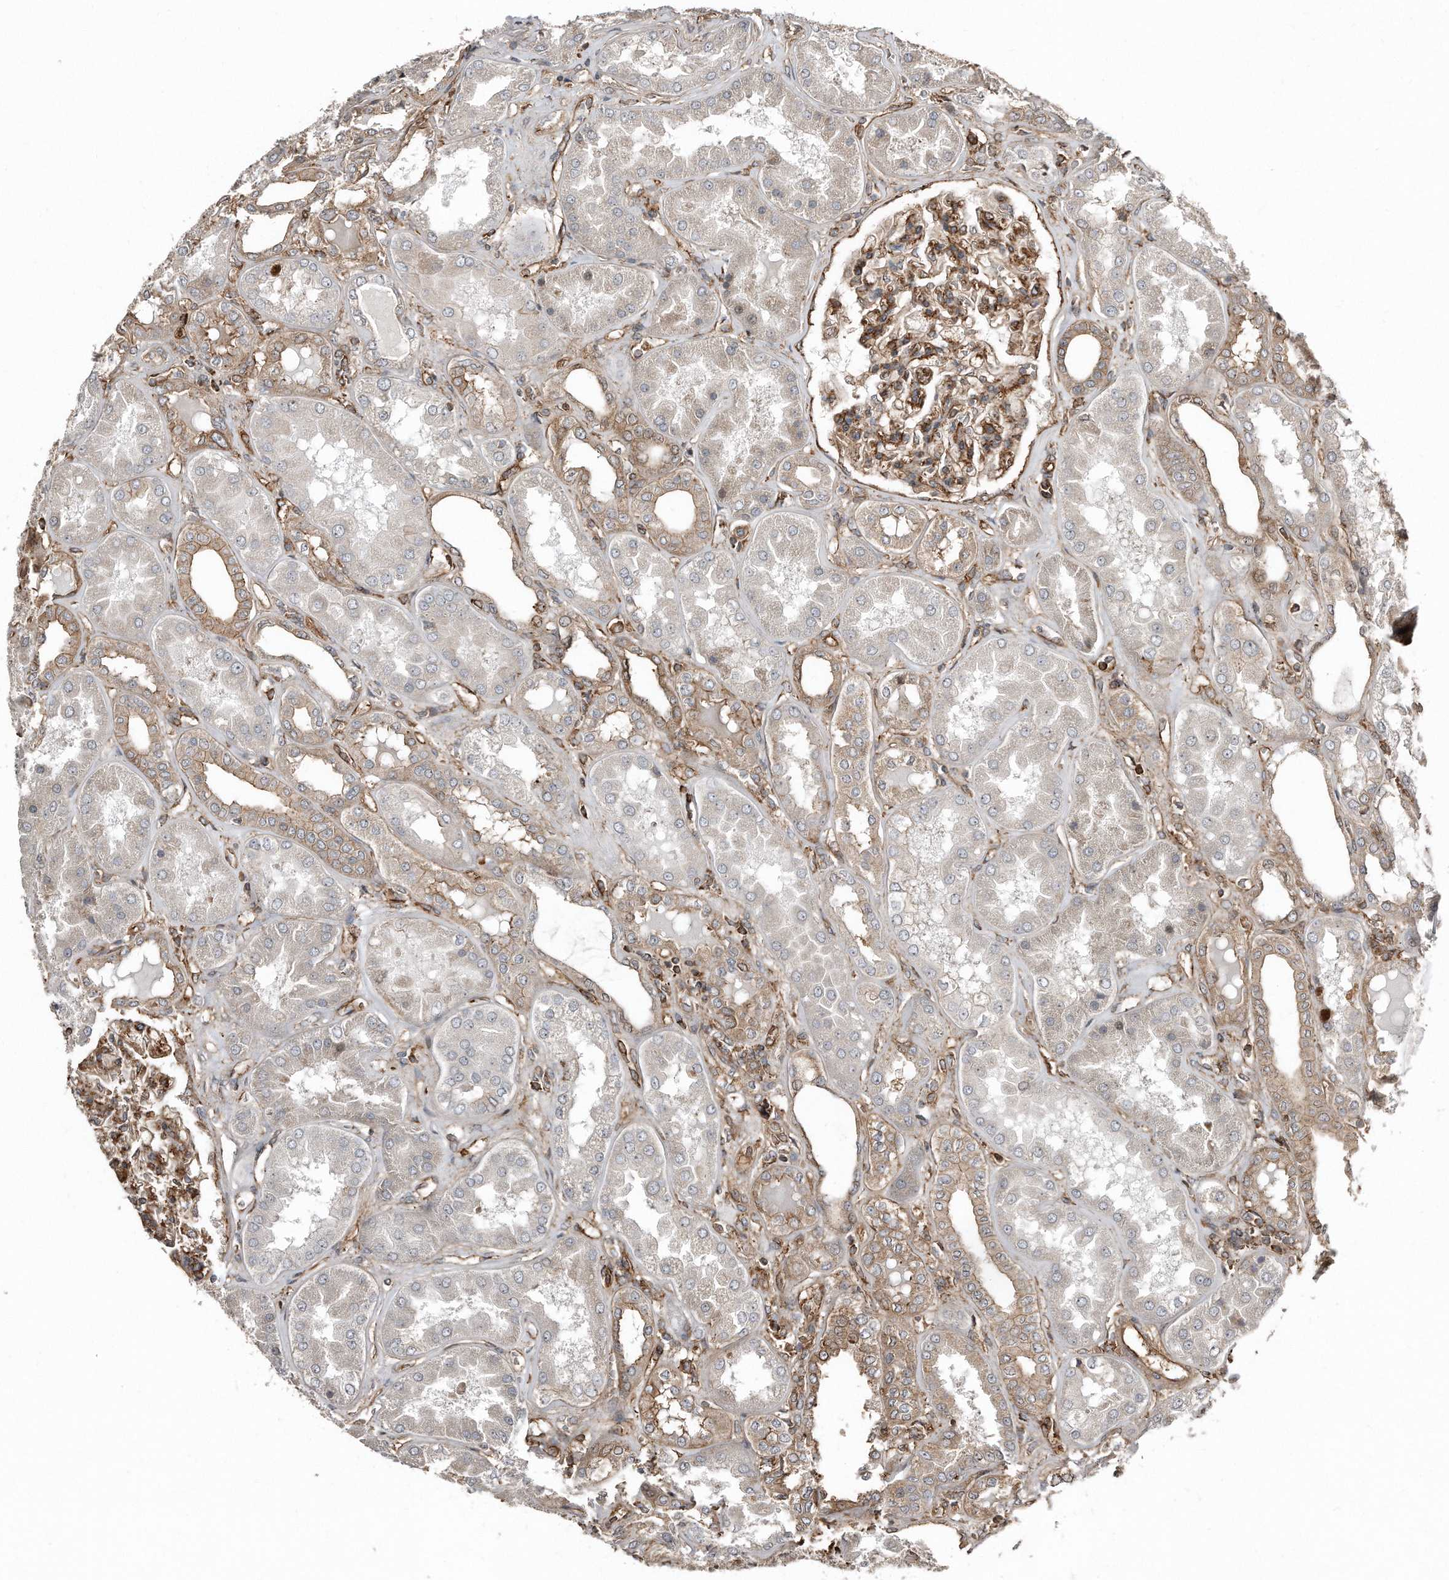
{"staining": {"intensity": "strong", "quantity": "25%-75%", "location": "cytoplasmic/membranous"}, "tissue": "kidney", "cell_type": "Cells in glomeruli", "image_type": "normal", "snomed": [{"axis": "morphology", "description": "Normal tissue, NOS"}, {"axis": "topography", "description": "Kidney"}], "caption": "Cells in glomeruli reveal strong cytoplasmic/membranous positivity in about 25%-75% of cells in benign kidney. The protein of interest is stained brown, and the nuclei are stained in blue (DAB (3,3'-diaminobenzidine) IHC with brightfield microscopy, high magnification).", "gene": "SNAP47", "patient": {"sex": "female", "age": 56}}